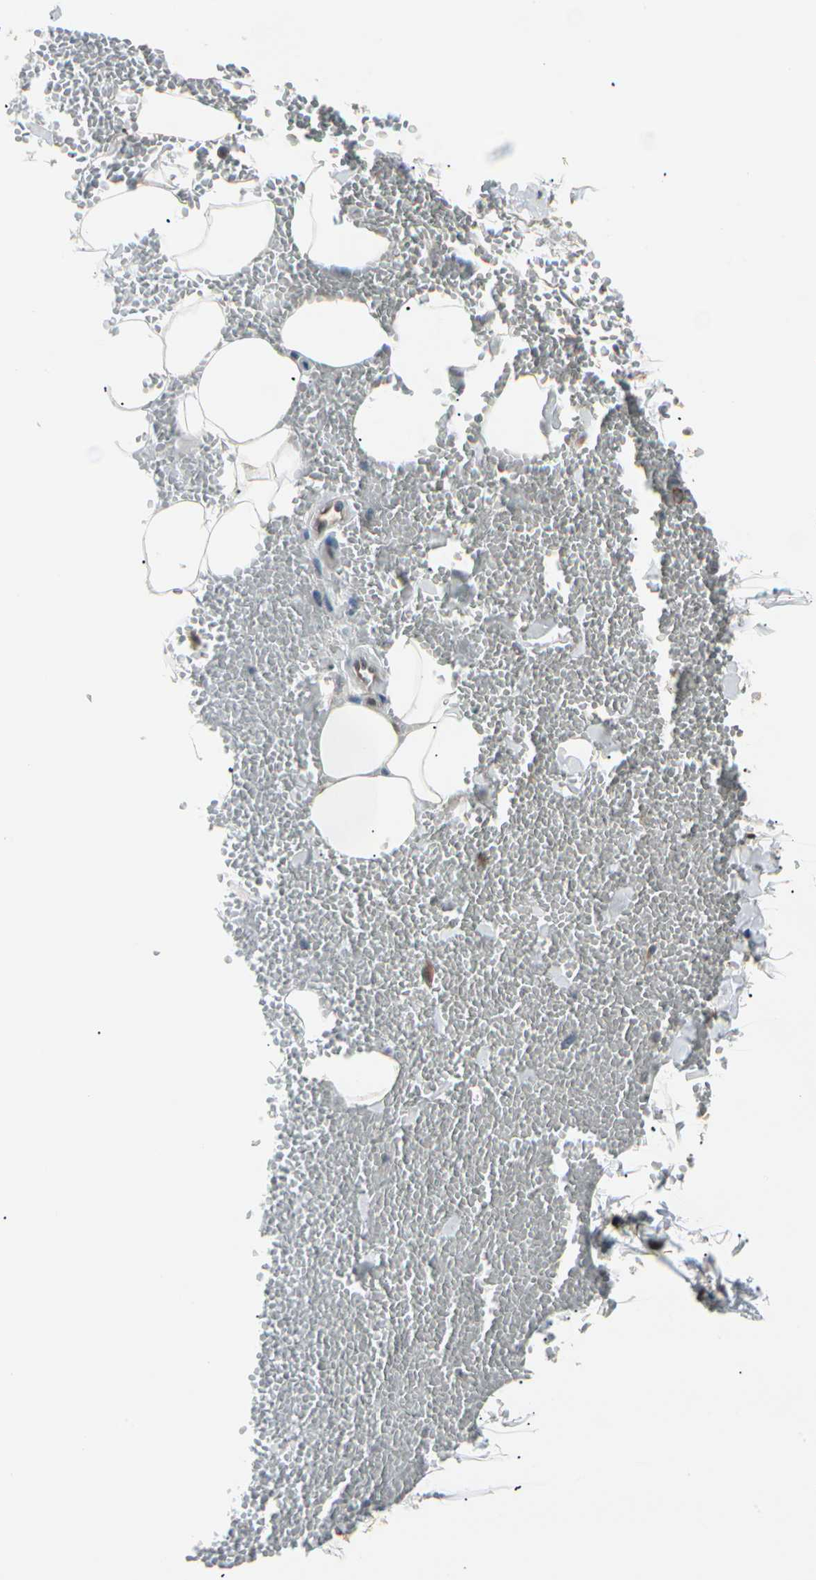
{"staining": {"intensity": "weak", "quantity": "25%-75%", "location": "cytoplasmic/membranous"}, "tissue": "soft tissue", "cell_type": "Fibroblasts", "image_type": "normal", "snomed": [{"axis": "morphology", "description": "Normal tissue, NOS"}, {"axis": "morphology", "description": "Inflammation, NOS"}, {"axis": "topography", "description": "Lymph node"}, {"axis": "topography", "description": "Peripheral nerve tissue"}], "caption": "Immunohistochemical staining of unremarkable human soft tissue exhibits low levels of weak cytoplasmic/membranous staining in about 25%-75% of fibroblasts.", "gene": "MAPK13", "patient": {"sex": "male", "age": 52}}